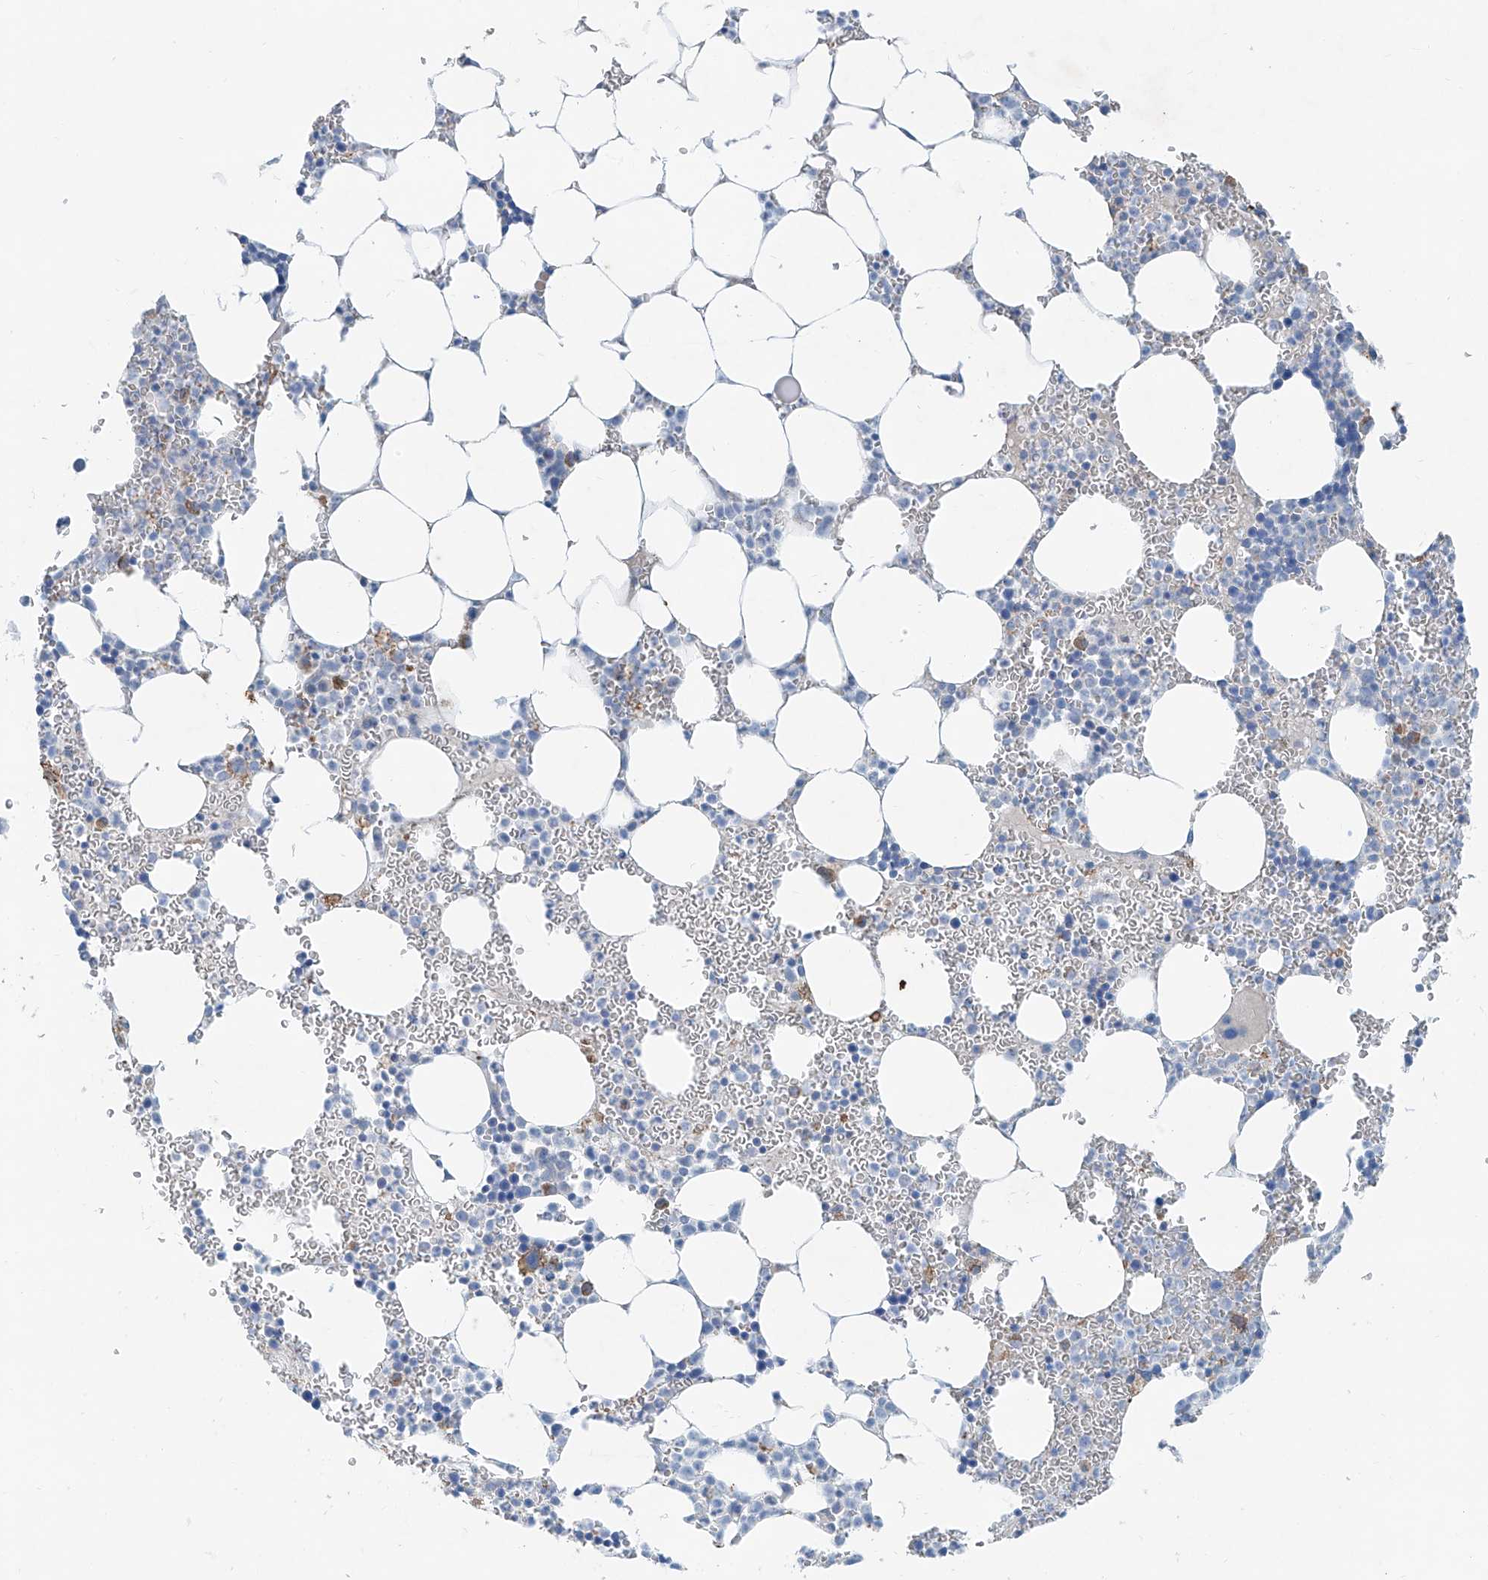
{"staining": {"intensity": "weak", "quantity": "25%-75%", "location": "cytoplasmic/membranous"}, "tissue": "bone marrow", "cell_type": "Hematopoietic cells", "image_type": "normal", "snomed": [{"axis": "morphology", "description": "Normal tissue, NOS"}, {"axis": "topography", "description": "Bone marrow"}], "caption": "This image demonstrates unremarkable bone marrow stained with IHC to label a protein in brown. The cytoplasmic/membranous of hematopoietic cells show weak positivity for the protein. Nuclei are counter-stained blue.", "gene": "ANKRD34A", "patient": {"sex": "female", "age": 78}}